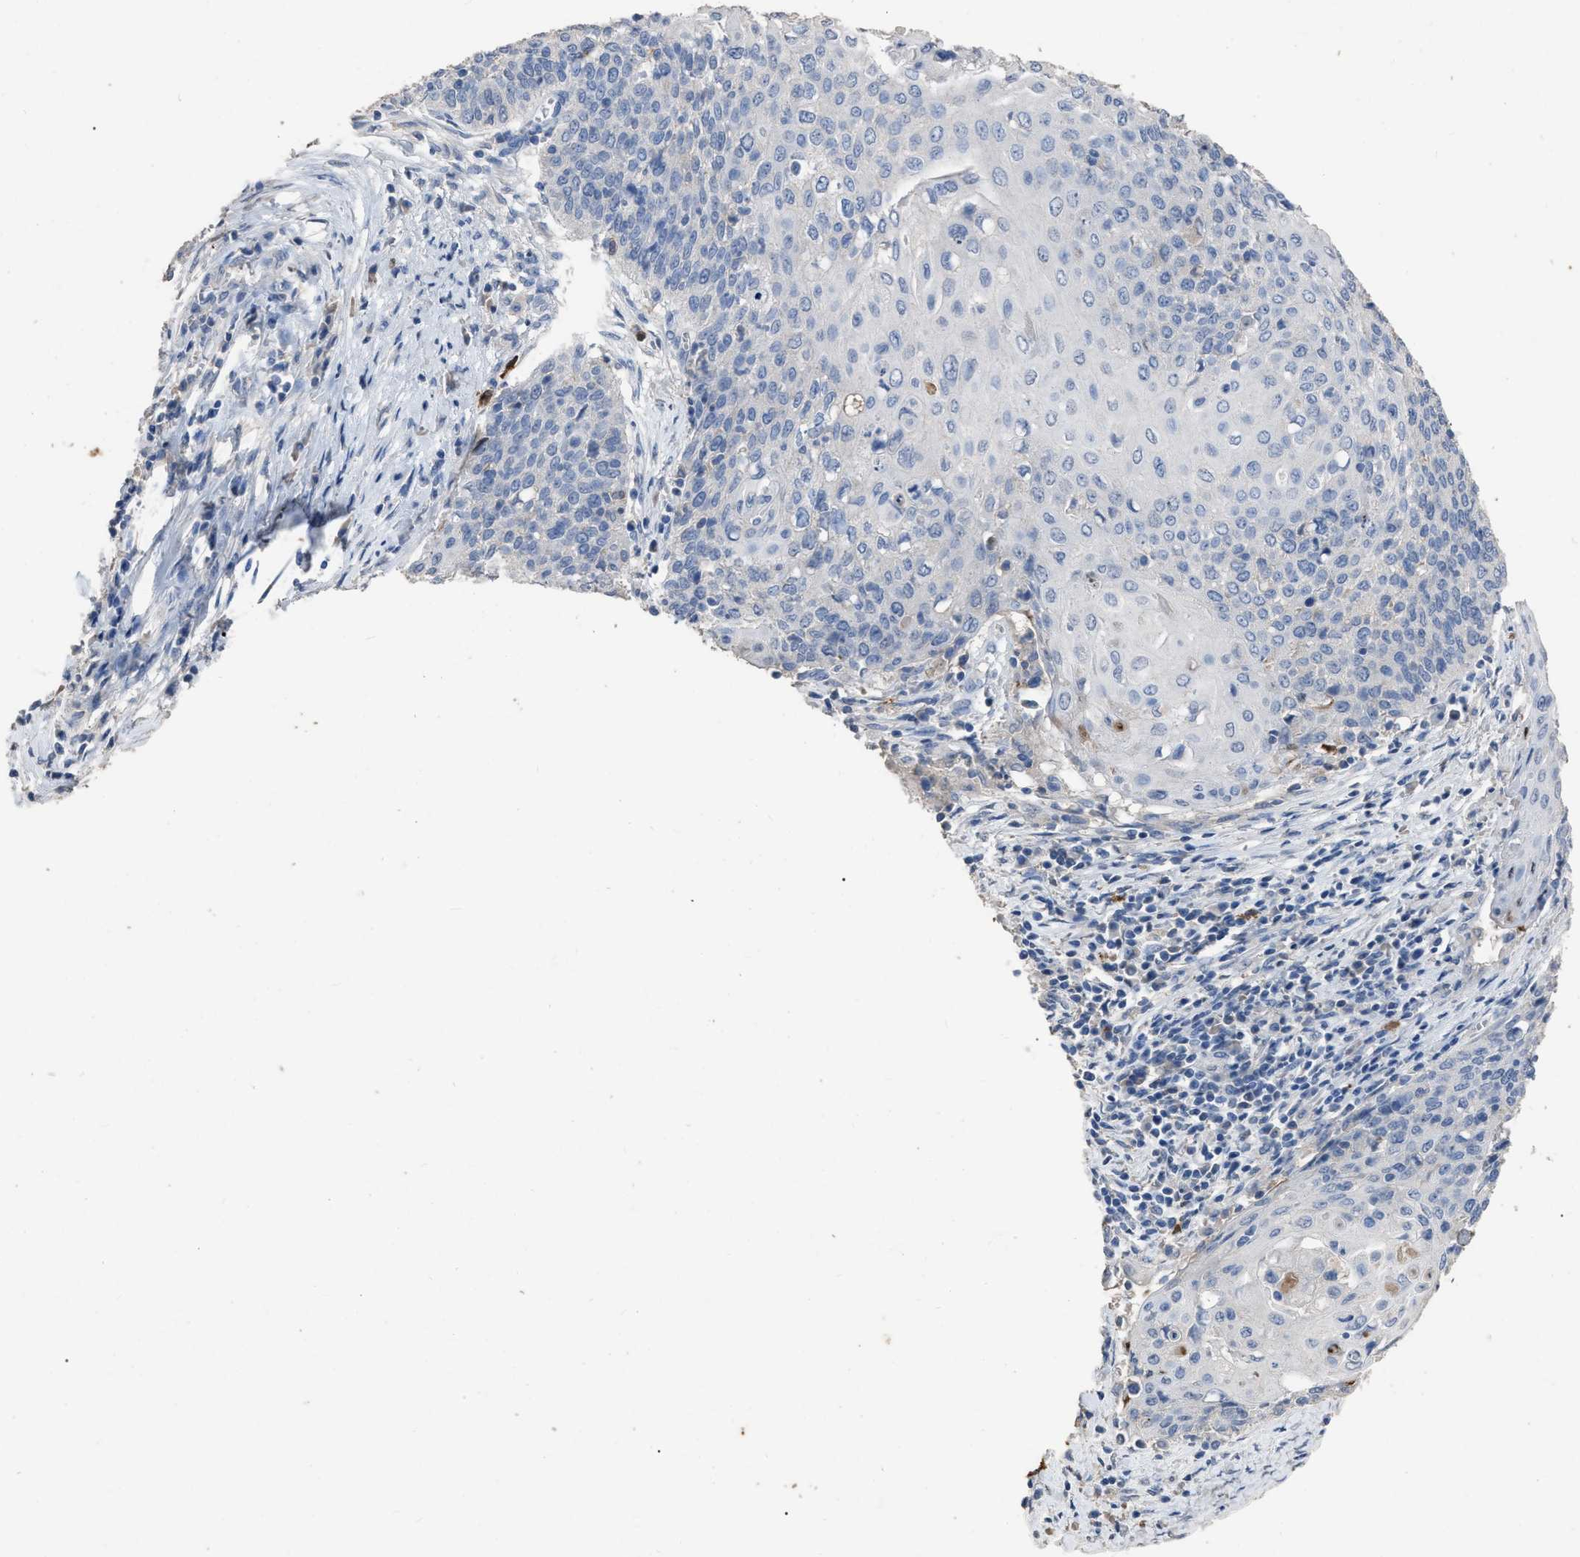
{"staining": {"intensity": "negative", "quantity": "none", "location": "none"}, "tissue": "cervical cancer", "cell_type": "Tumor cells", "image_type": "cancer", "snomed": [{"axis": "morphology", "description": "Squamous cell carcinoma, NOS"}, {"axis": "topography", "description": "Cervix"}], "caption": "IHC micrograph of cervical cancer (squamous cell carcinoma) stained for a protein (brown), which exhibits no staining in tumor cells. (DAB (3,3'-diaminobenzidine) IHC with hematoxylin counter stain).", "gene": "HABP2", "patient": {"sex": "female", "age": 39}}